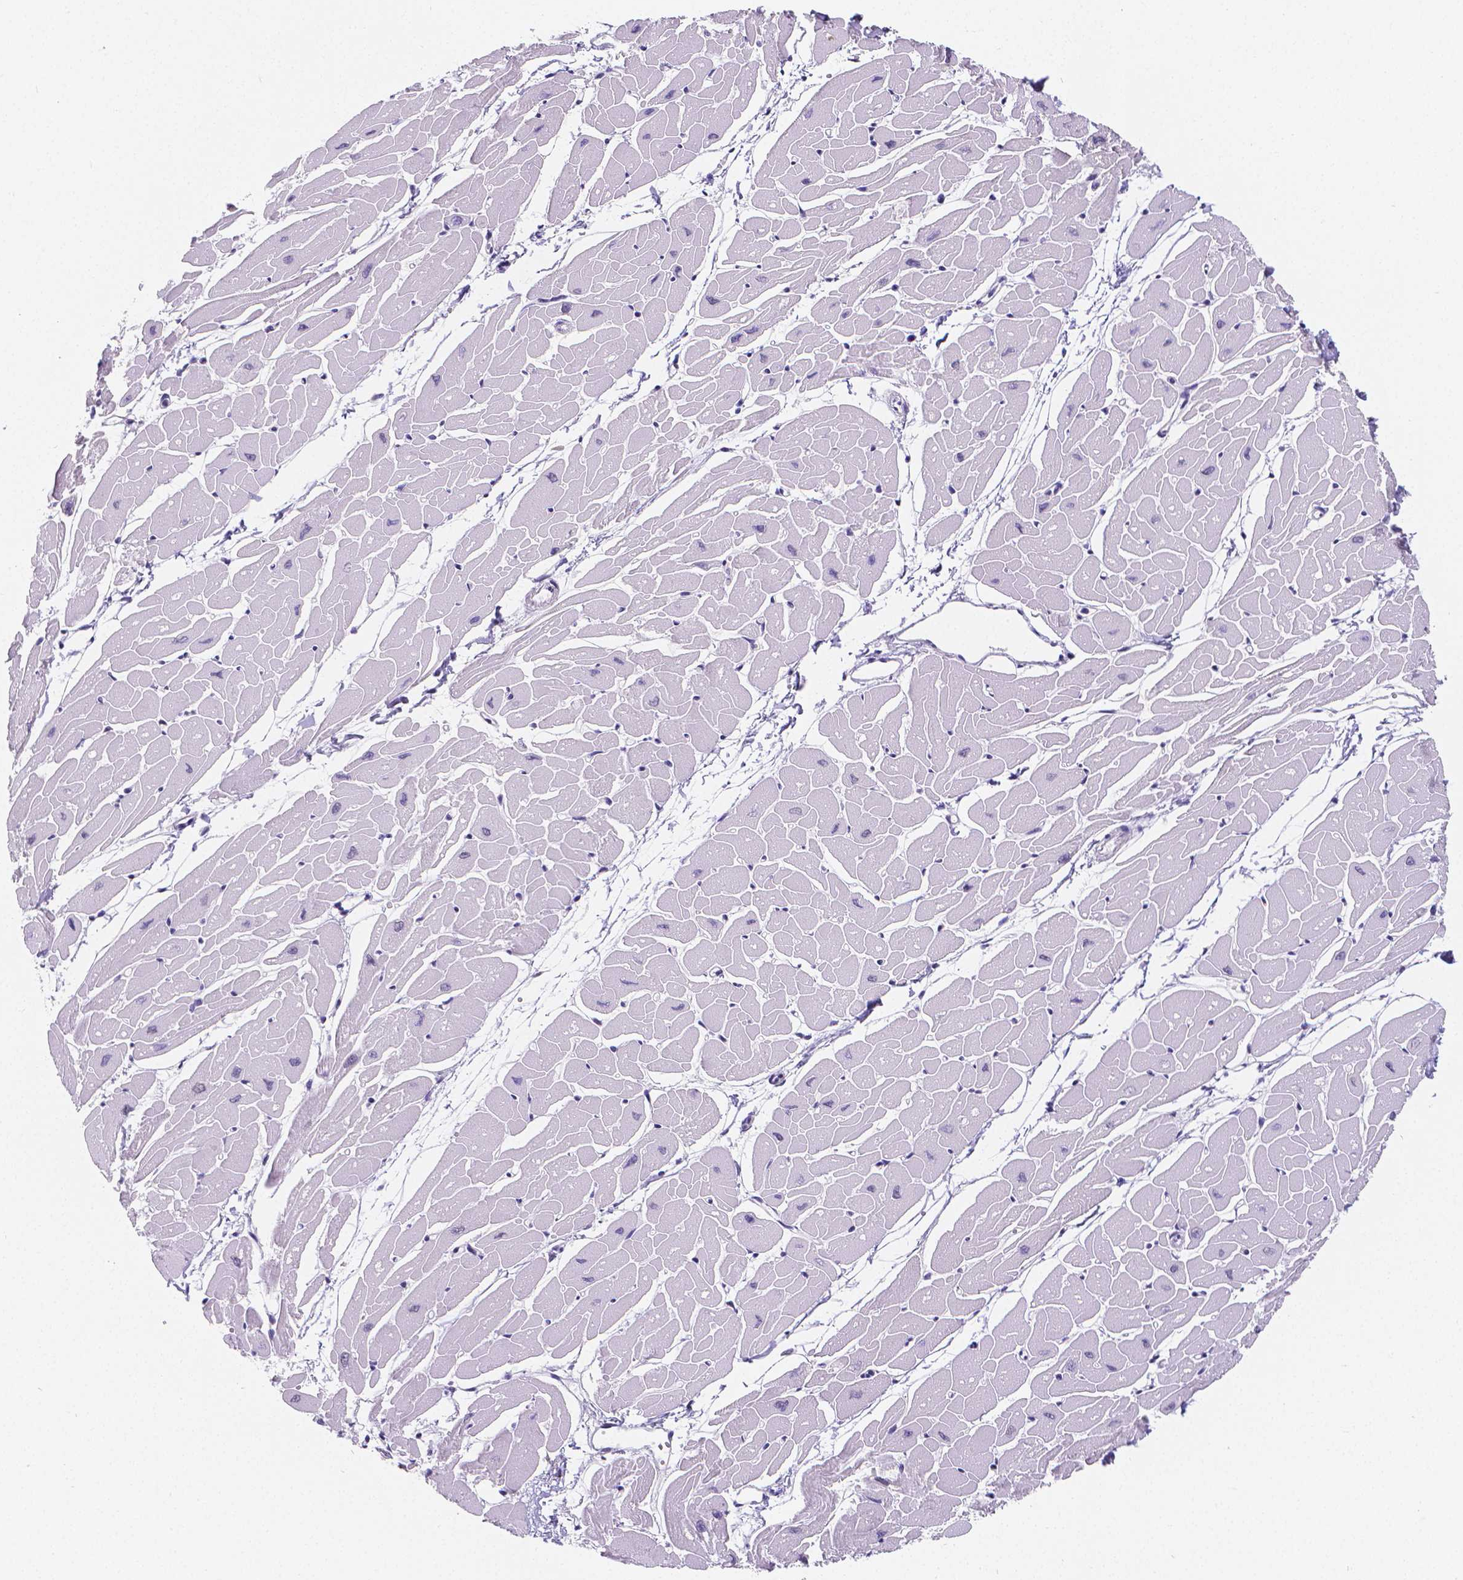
{"staining": {"intensity": "weak", "quantity": "25%-75%", "location": "nuclear"}, "tissue": "heart muscle", "cell_type": "Cardiomyocytes", "image_type": "normal", "snomed": [{"axis": "morphology", "description": "Normal tissue, NOS"}, {"axis": "topography", "description": "Heart"}], "caption": "Immunohistochemistry (DAB) staining of normal human heart muscle exhibits weak nuclear protein staining in about 25%-75% of cardiomyocytes.", "gene": "MEF2C", "patient": {"sex": "male", "age": 57}}